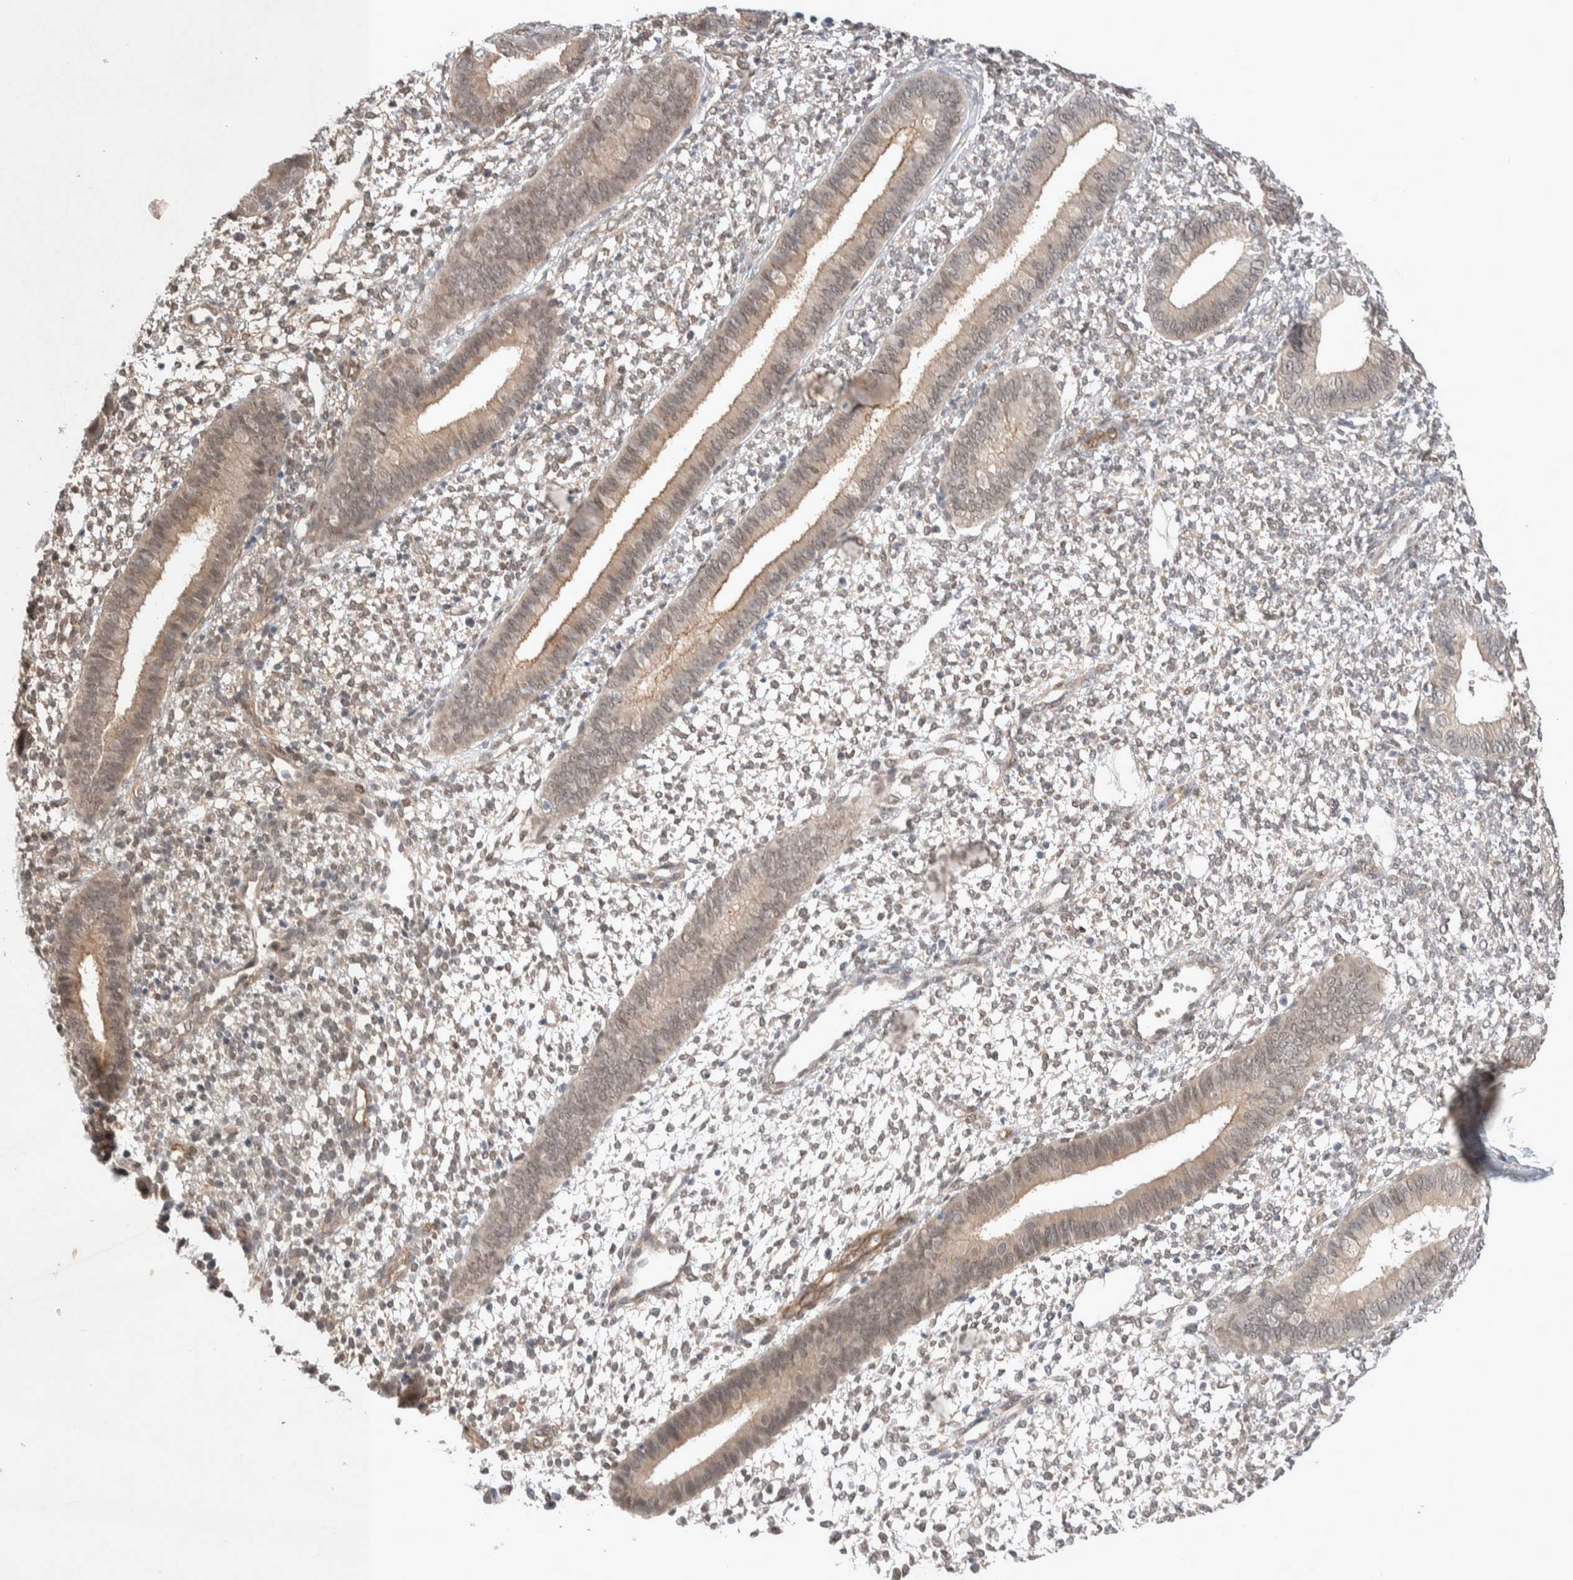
{"staining": {"intensity": "negative", "quantity": "none", "location": "none"}, "tissue": "endometrium", "cell_type": "Cells in endometrial stroma", "image_type": "normal", "snomed": [{"axis": "morphology", "description": "Normal tissue, NOS"}, {"axis": "topography", "description": "Endometrium"}], "caption": "This is an IHC image of normal human endometrium. There is no staining in cells in endometrial stroma.", "gene": "ZNF704", "patient": {"sex": "female", "age": 46}}